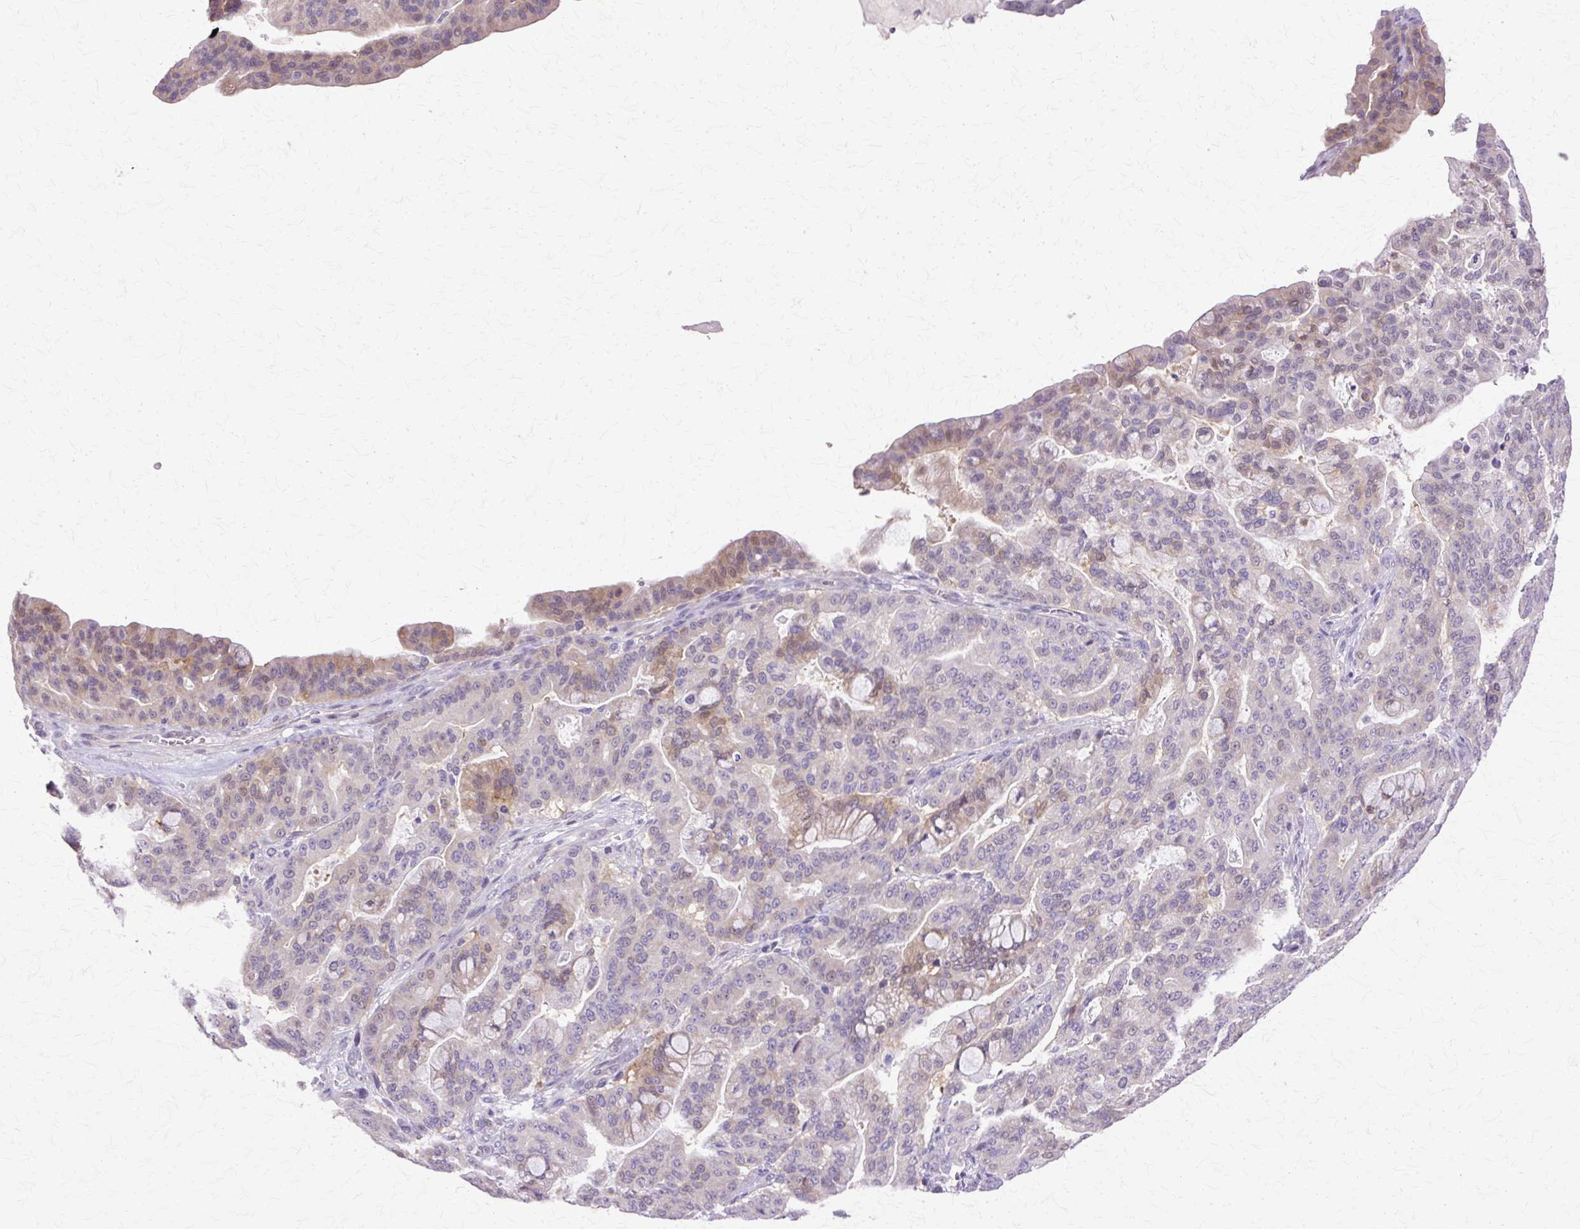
{"staining": {"intensity": "moderate", "quantity": "<25%", "location": "cytoplasmic/membranous,nuclear"}, "tissue": "pancreatic cancer", "cell_type": "Tumor cells", "image_type": "cancer", "snomed": [{"axis": "morphology", "description": "Adenocarcinoma, NOS"}, {"axis": "topography", "description": "Pancreas"}], "caption": "The histopathology image reveals a brown stain indicating the presence of a protein in the cytoplasmic/membranous and nuclear of tumor cells in adenocarcinoma (pancreatic).", "gene": "HSPA8", "patient": {"sex": "male", "age": 63}}